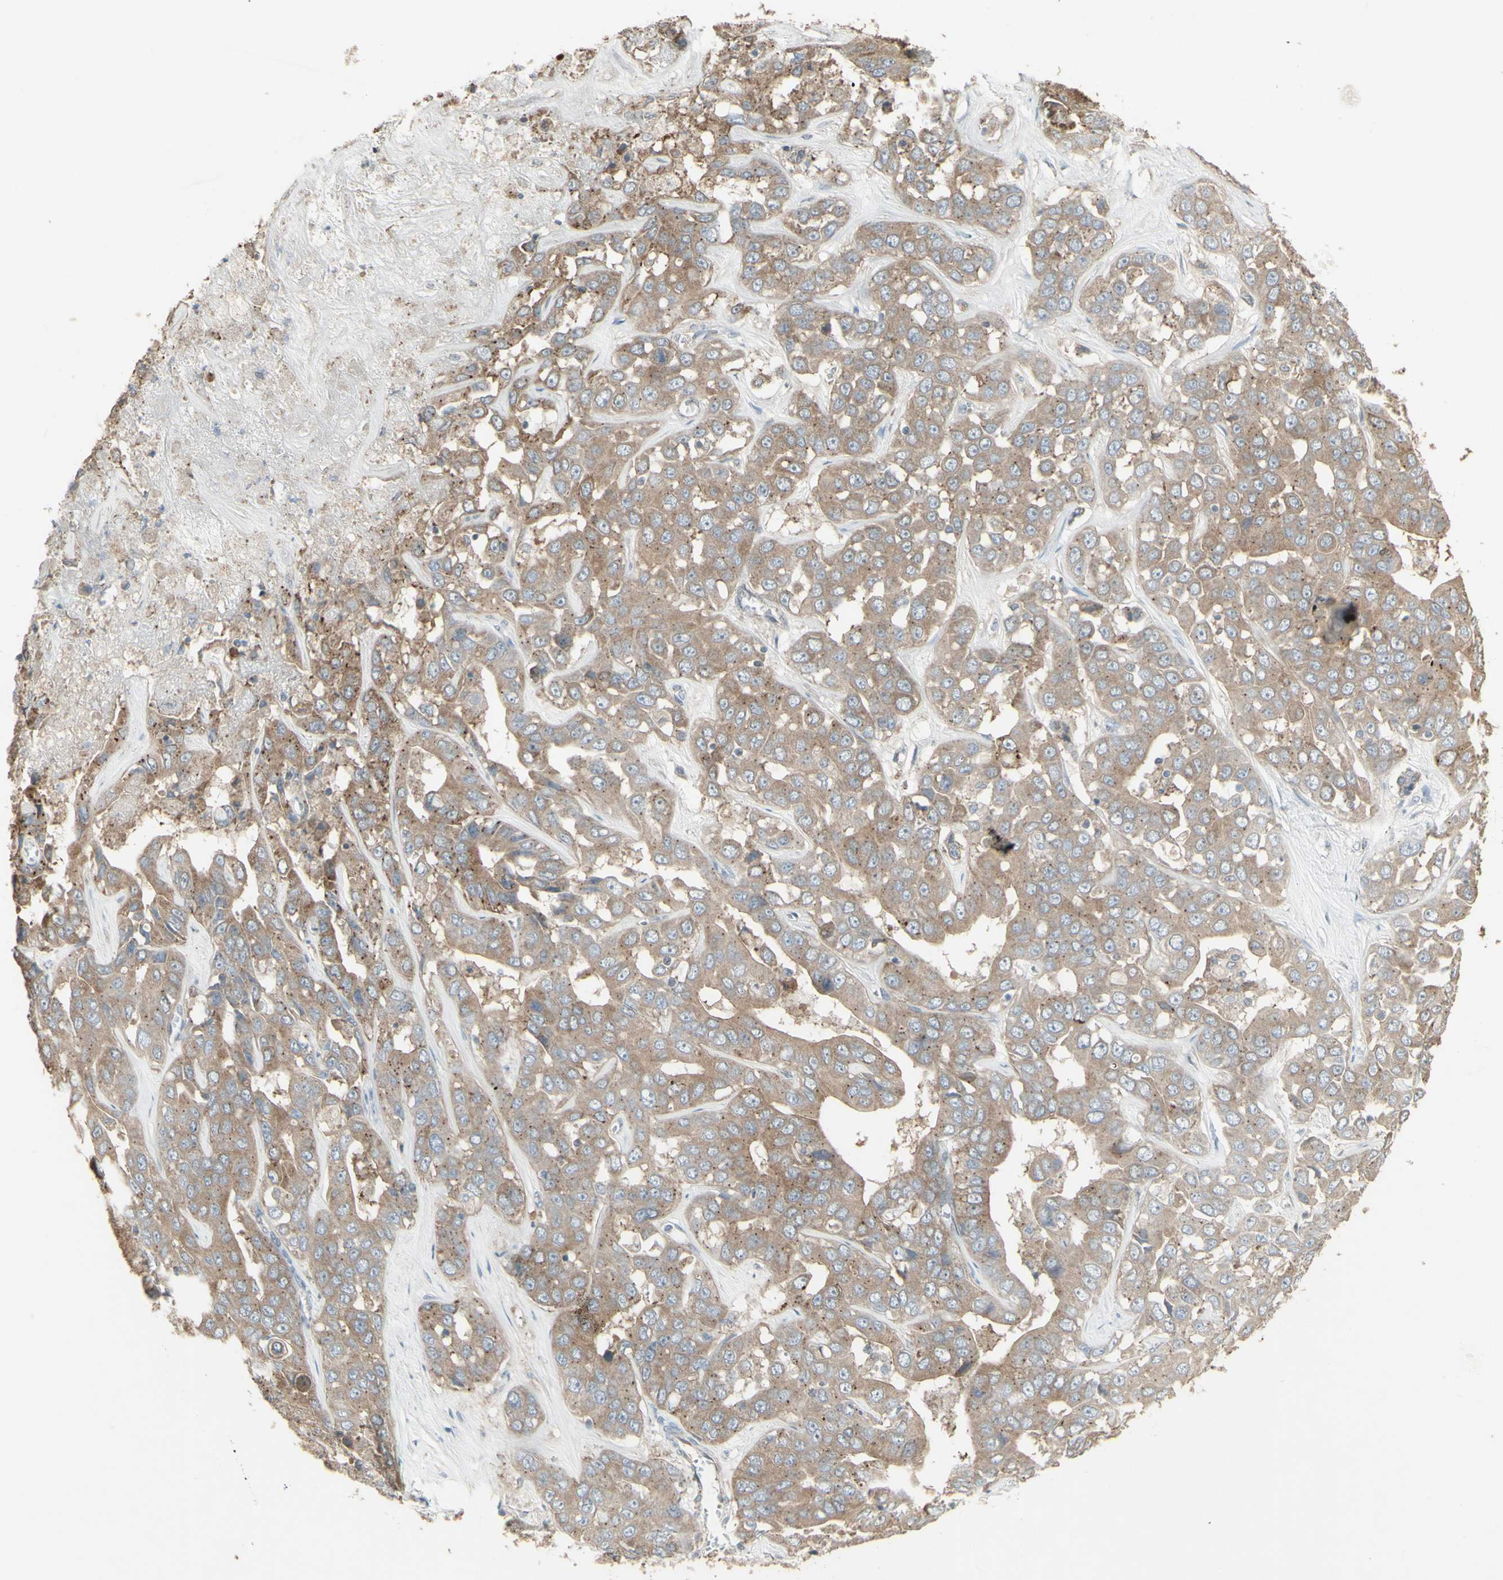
{"staining": {"intensity": "weak", "quantity": ">75%", "location": "cytoplasmic/membranous"}, "tissue": "liver cancer", "cell_type": "Tumor cells", "image_type": "cancer", "snomed": [{"axis": "morphology", "description": "Cholangiocarcinoma"}, {"axis": "topography", "description": "Liver"}], "caption": "This is a photomicrograph of IHC staining of liver cholangiocarcinoma, which shows weak positivity in the cytoplasmic/membranous of tumor cells.", "gene": "FXYD3", "patient": {"sex": "female", "age": 52}}